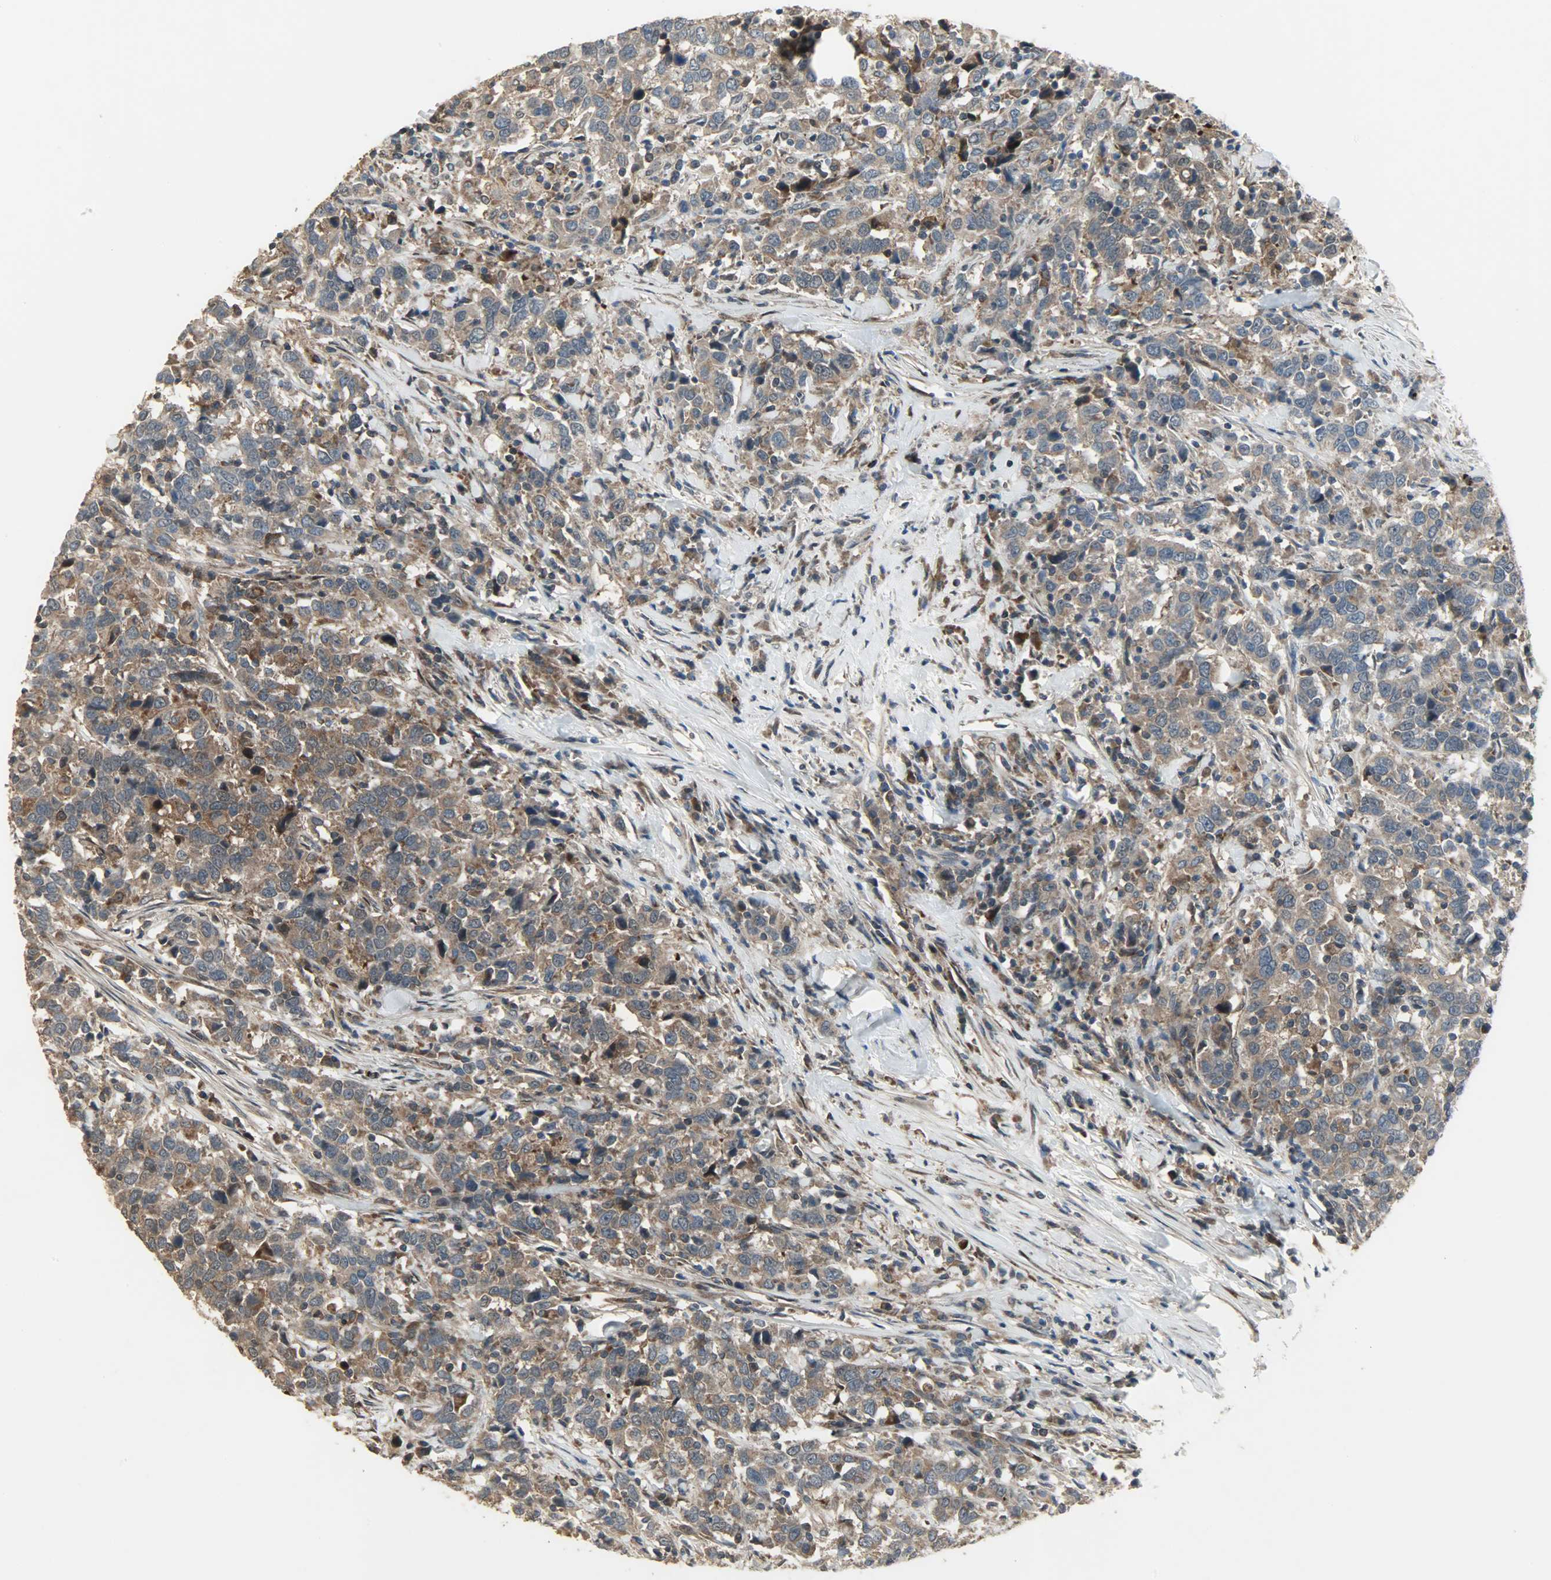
{"staining": {"intensity": "strong", "quantity": ">75%", "location": "cytoplasmic/membranous"}, "tissue": "urothelial cancer", "cell_type": "Tumor cells", "image_type": "cancer", "snomed": [{"axis": "morphology", "description": "Urothelial carcinoma, High grade"}, {"axis": "topography", "description": "Urinary bladder"}], "caption": "Immunohistochemistry (IHC) staining of urothelial cancer, which demonstrates high levels of strong cytoplasmic/membranous expression in approximately >75% of tumor cells indicating strong cytoplasmic/membranous protein staining. The staining was performed using DAB (3,3'-diaminobenzidine) (brown) for protein detection and nuclei were counterstained in hematoxylin (blue).", "gene": "AMT", "patient": {"sex": "male", "age": 61}}